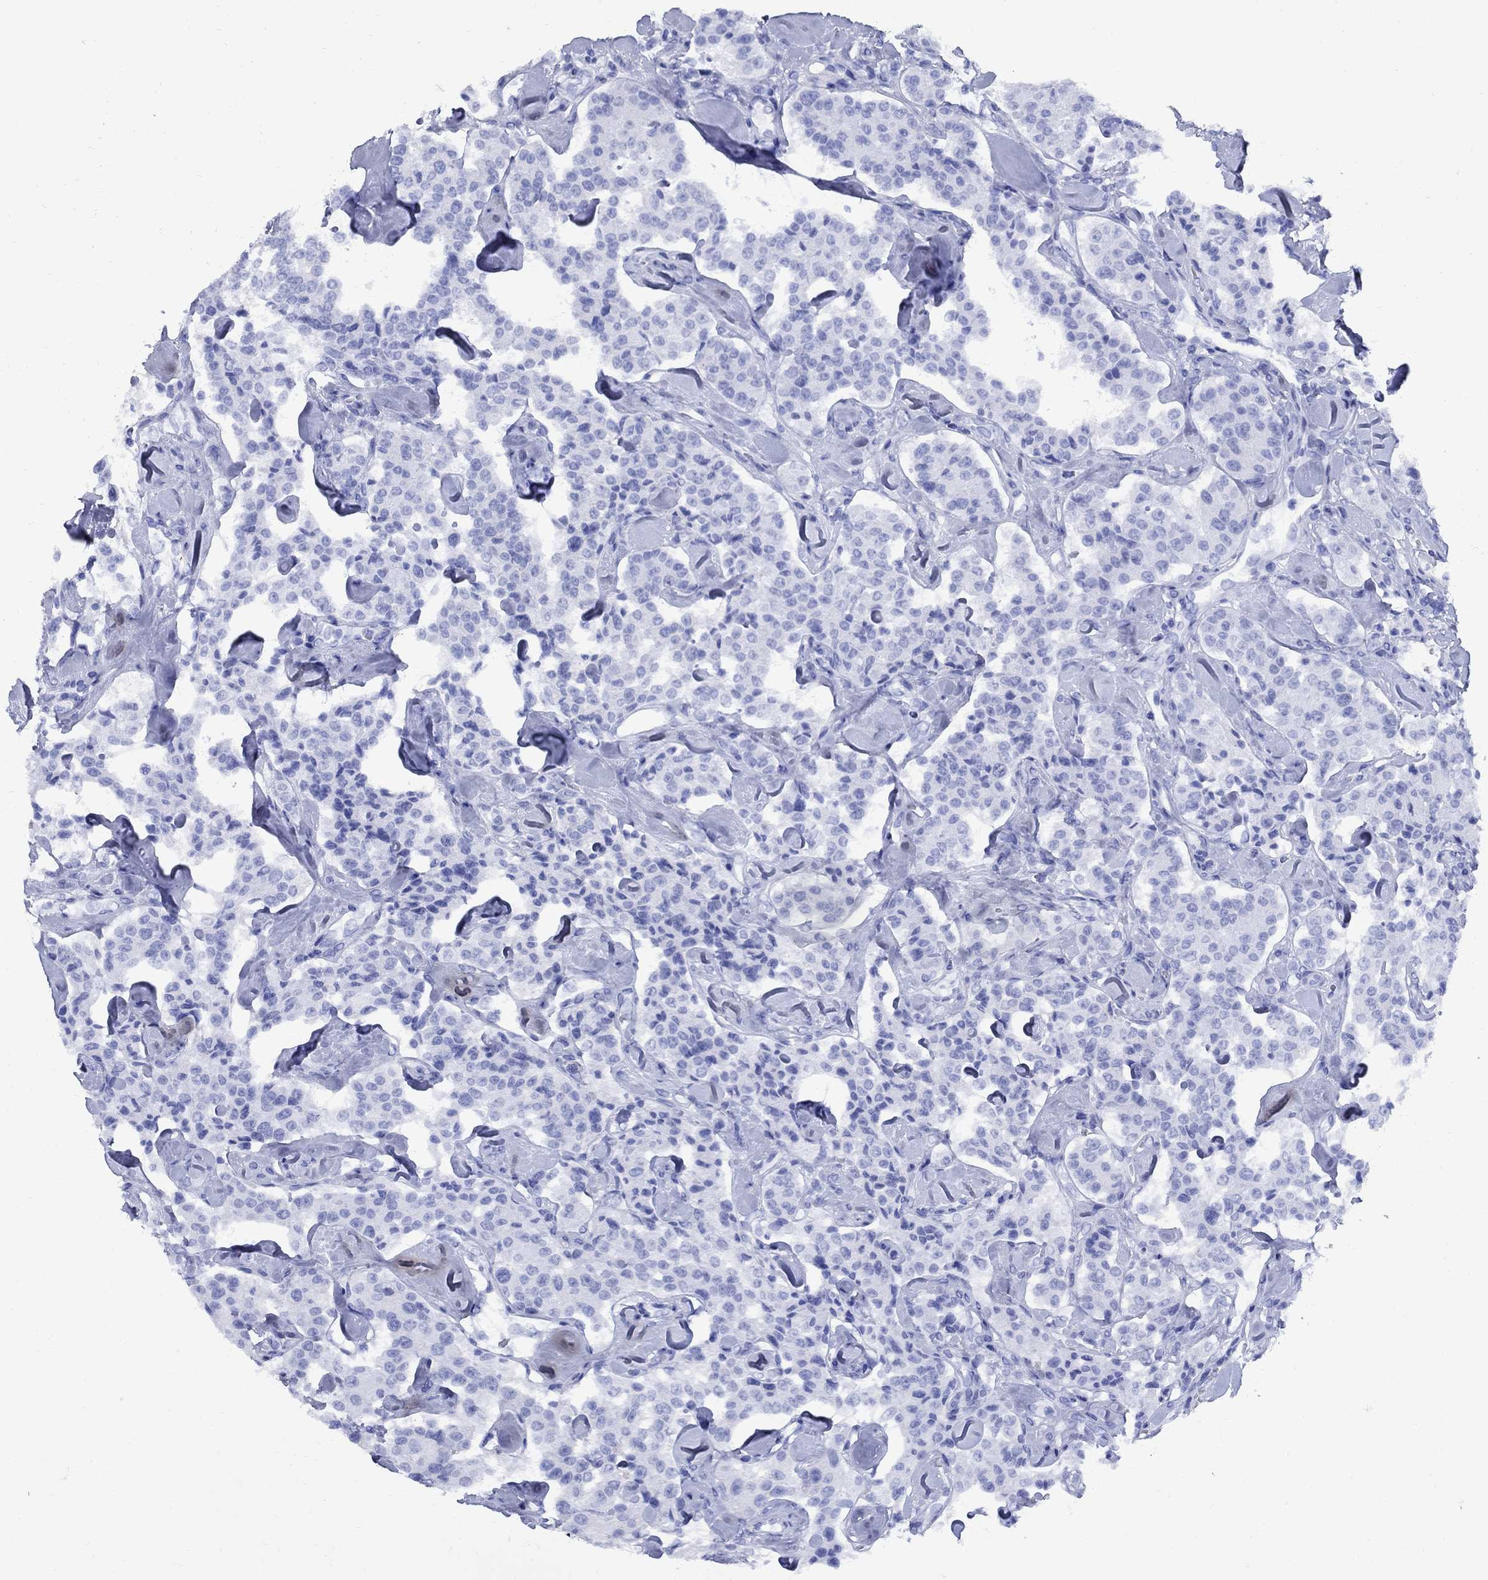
{"staining": {"intensity": "negative", "quantity": "none", "location": "none"}, "tissue": "carcinoid", "cell_type": "Tumor cells", "image_type": "cancer", "snomed": [{"axis": "morphology", "description": "Carcinoid, malignant, NOS"}, {"axis": "topography", "description": "Pancreas"}], "caption": "There is no significant expression in tumor cells of carcinoid.", "gene": "CD1A", "patient": {"sex": "male", "age": 41}}